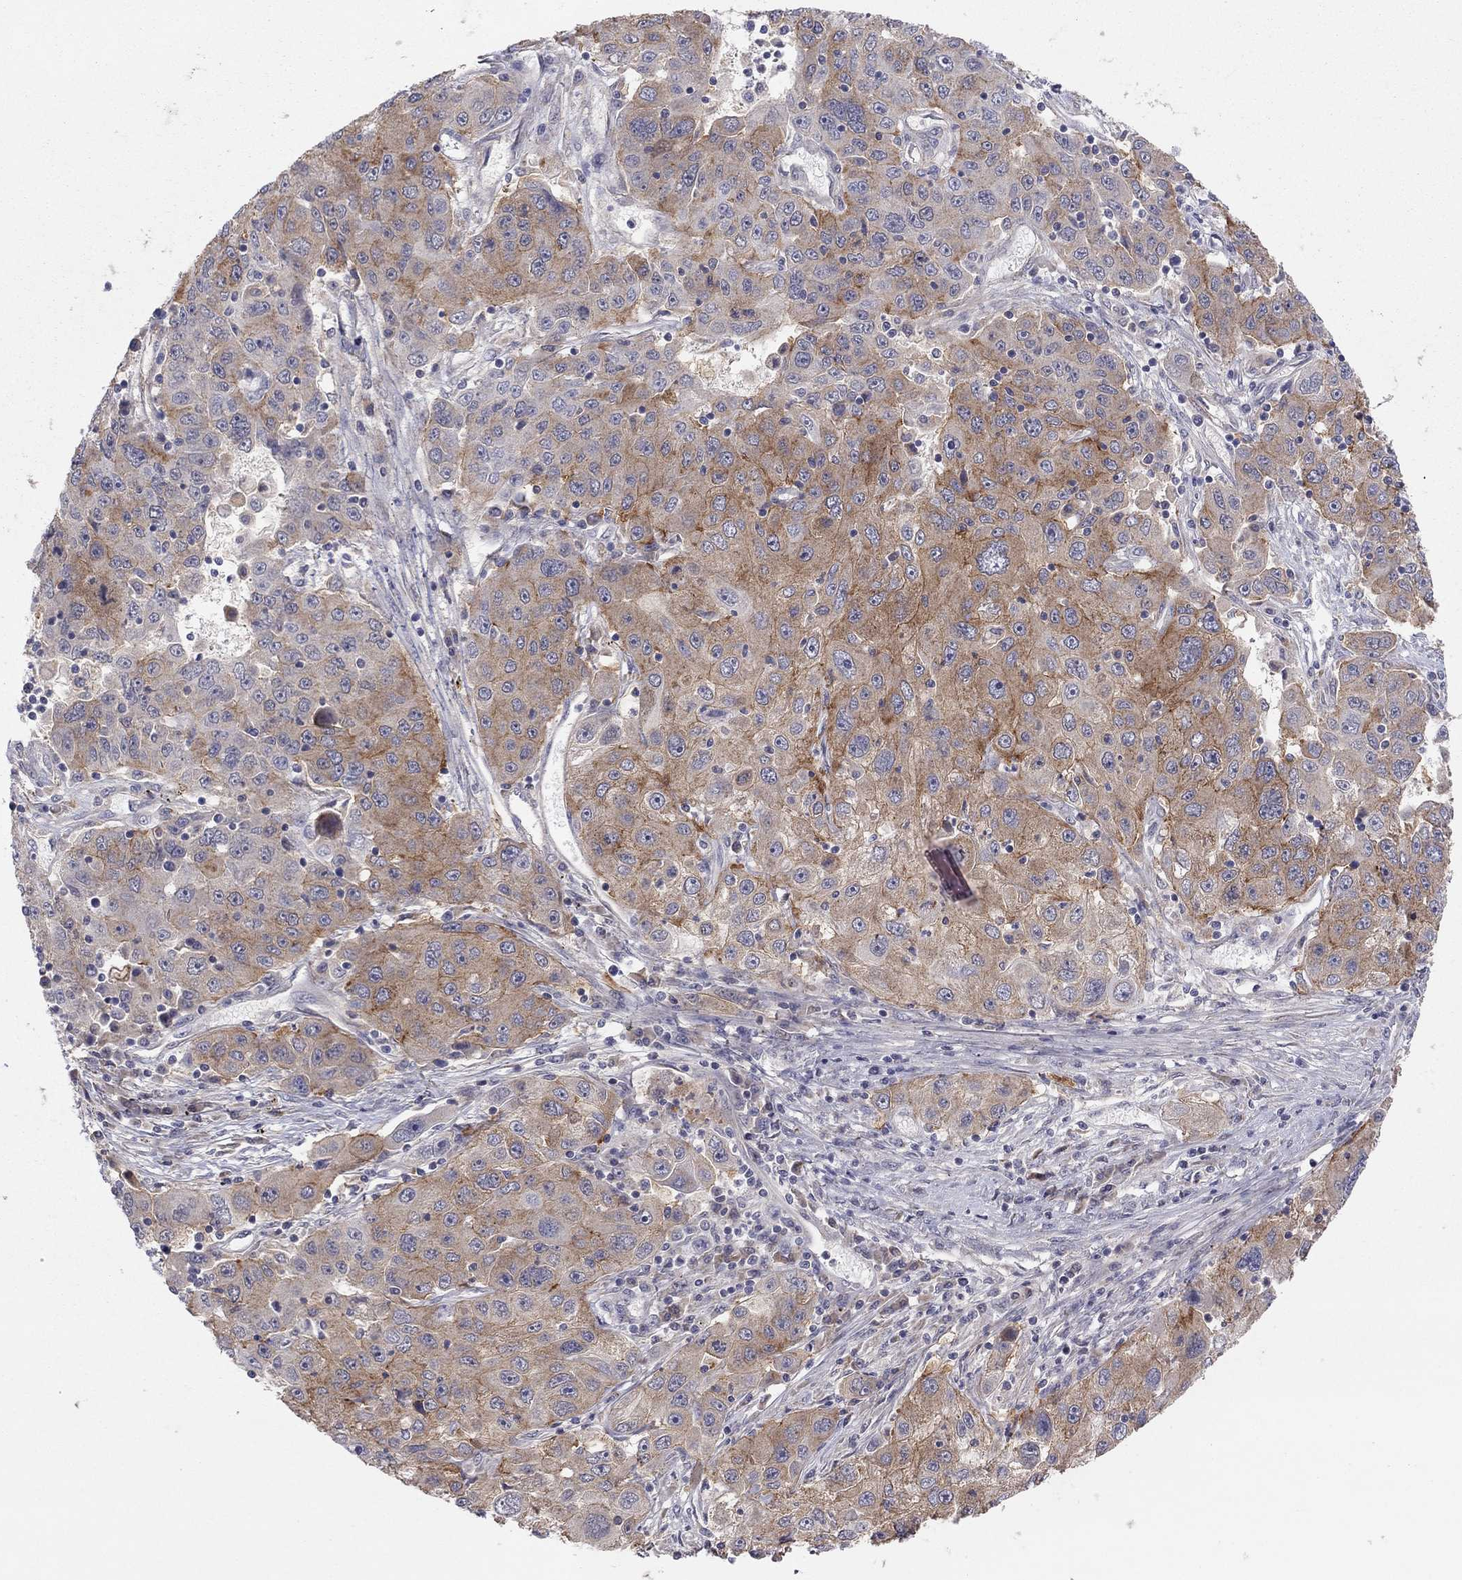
{"staining": {"intensity": "strong", "quantity": "<25%", "location": "cytoplasmic/membranous"}, "tissue": "stomach cancer", "cell_type": "Tumor cells", "image_type": "cancer", "snomed": [{"axis": "morphology", "description": "Adenocarcinoma, NOS"}, {"axis": "topography", "description": "Stomach"}], "caption": "A micrograph showing strong cytoplasmic/membranous positivity in about <25% of tumor cells in adenocarcinoma (stomach), as visualized by brown immunohistochemical staining.", "gene": "CRACDL", "patient": {"sex": "male", "age": 56}}